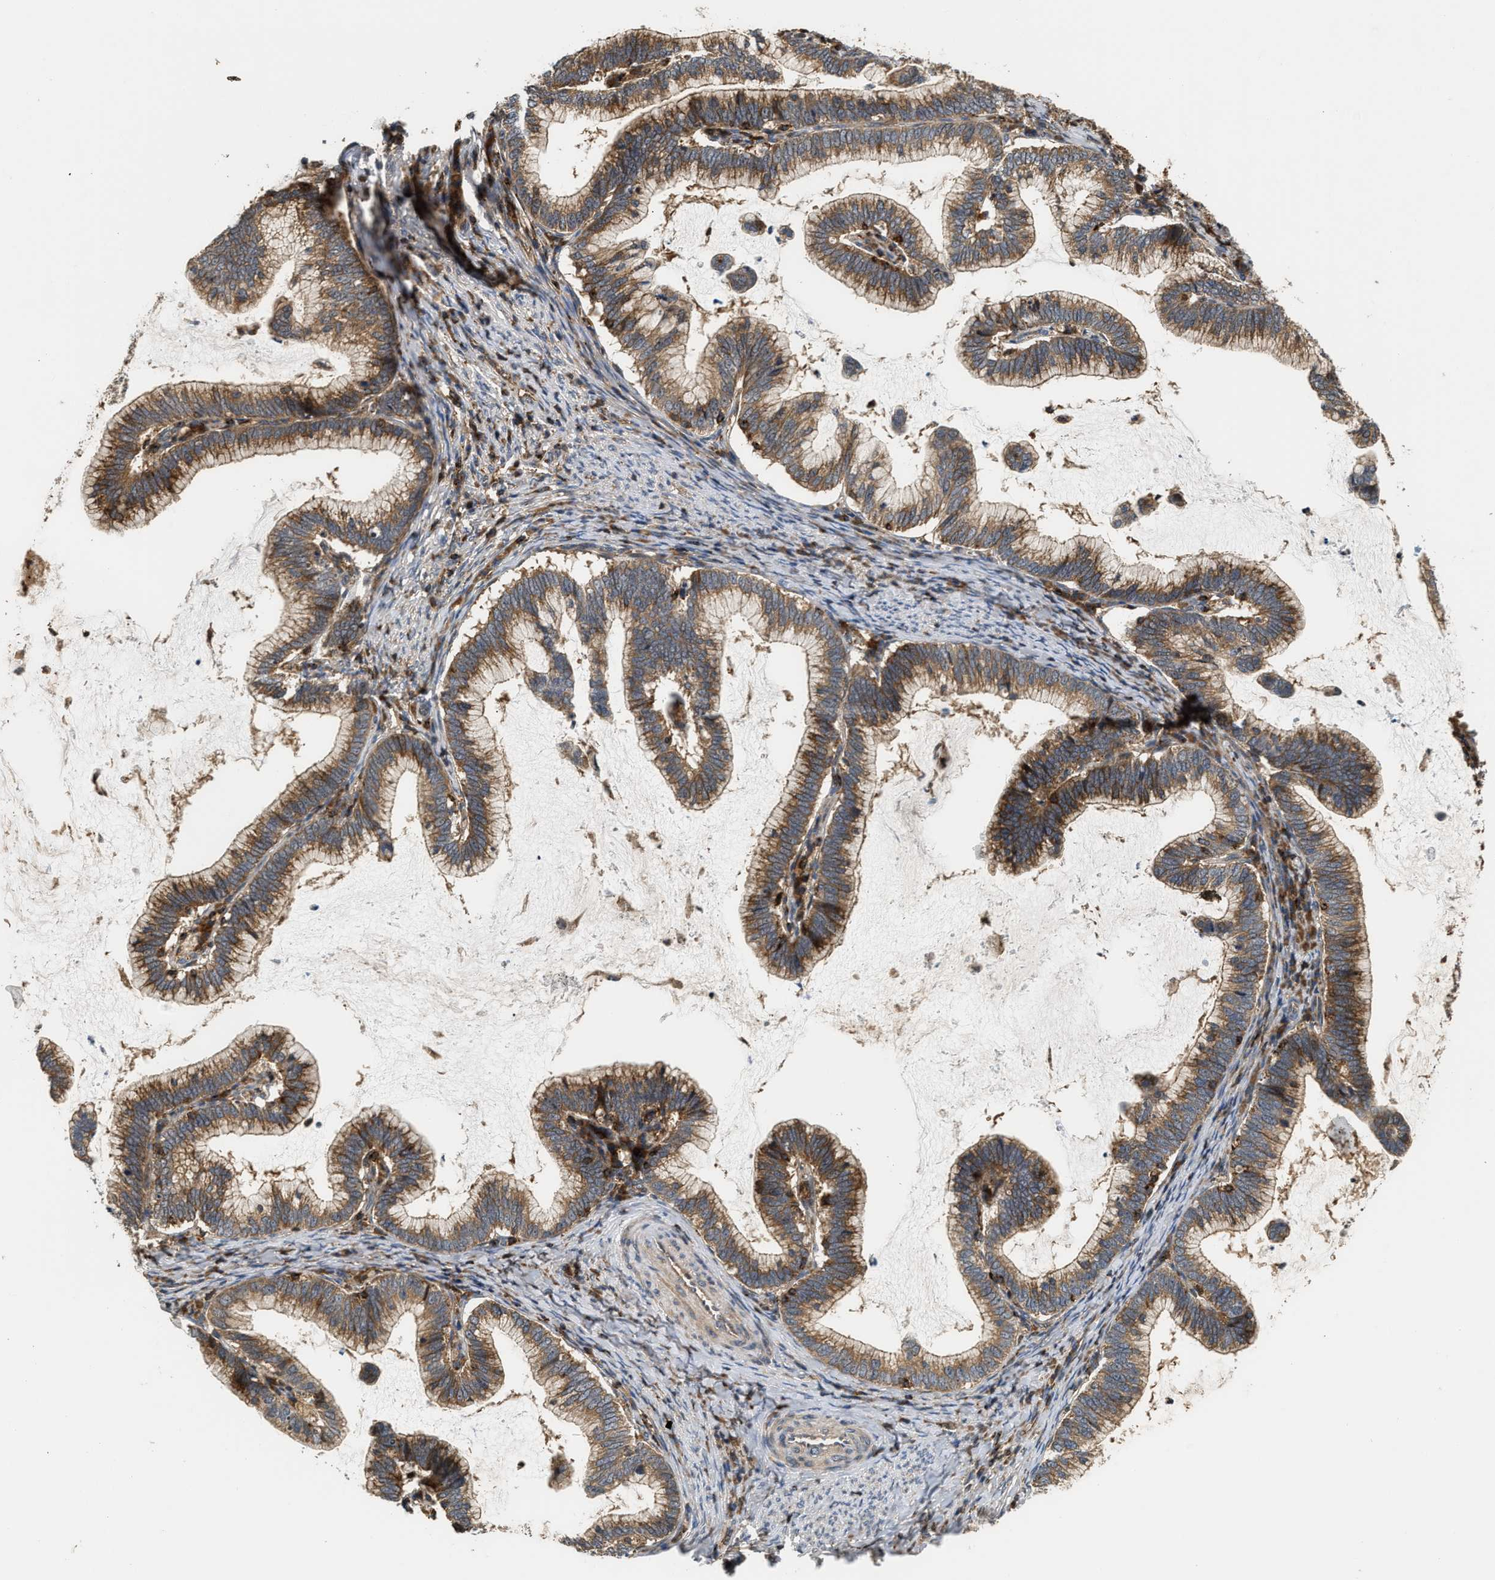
{"staining": {"intensity": "moderate", "quantity": ">75%", "location": "cytoplasmic/membranous"}, "tissue": "cervical cancer", "cell_type": "Tumor cells", "image_type": "cancer", "snomed": [{"axis": "morphology", "description": "Adenocarcinoma, NOS"}, {"axis": "topography", "description": "Cervix"}], "caption": "The photomicrograph displays immunohistochemical staining of adenocarcinoma (cervical). There is moderate cytoplasmic/membranous positivity is present in about >75% of tumor cells.", "gene": "SNX5", "patient": {"sex": "female", "age": 36}}